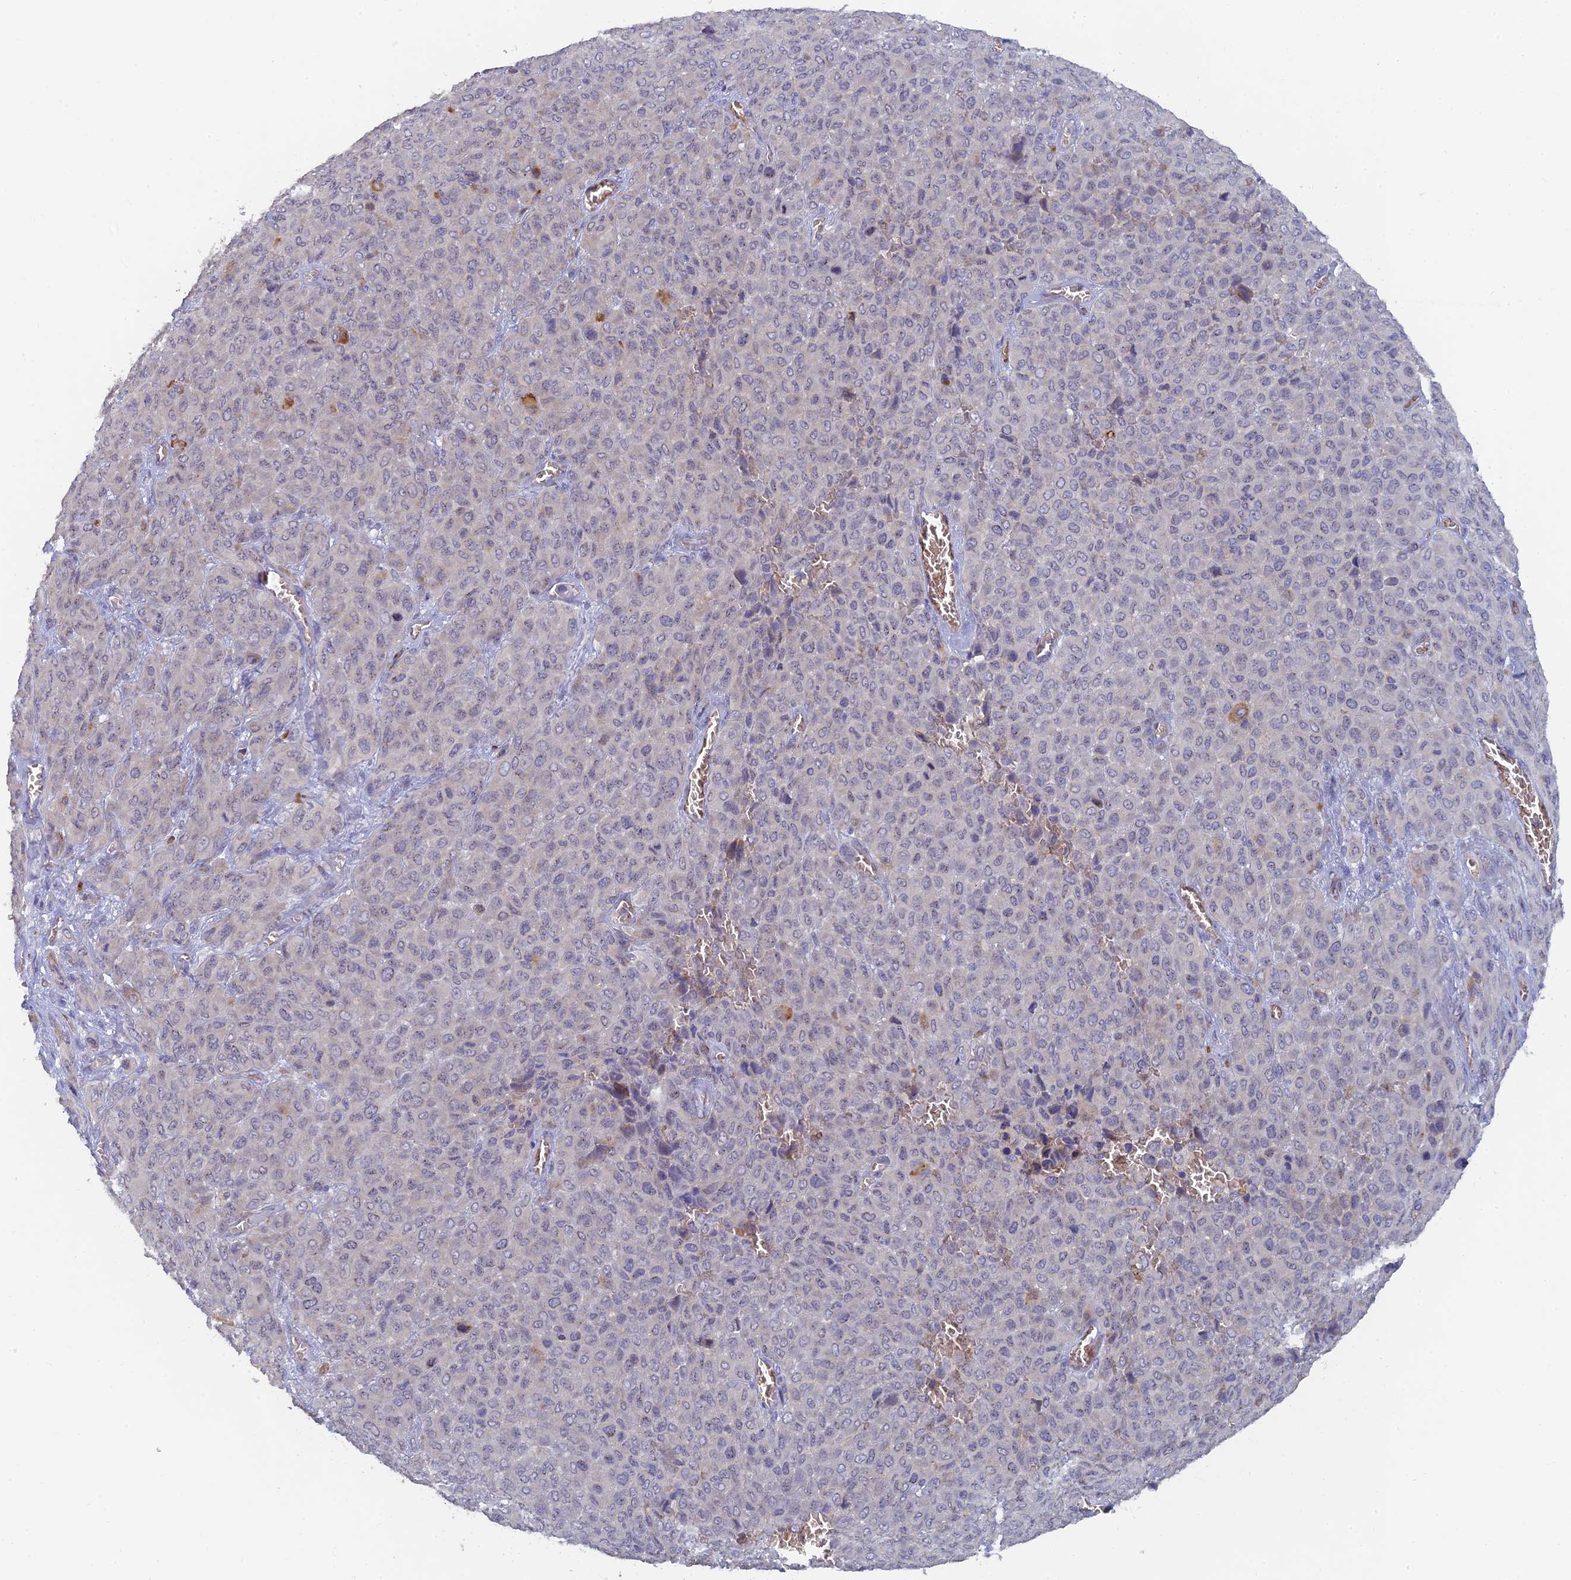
{"staining": {"intensity": "negative", "quantity": "none", "location": "none"}, "tissue": "melanoma", "cell_type": "Tumor cells", "image_type": "cancer", "snomed": [{"axis": "morphology", "description": "Malignant melanoma, Metastatic site"}, {"axis": "topography", "description": "Skin"}], "caption": "Tumor cells show no significant protein expression in melanoma.", "gene": "ARRDC1", "patient": {"sex": "female", "age": 81}}